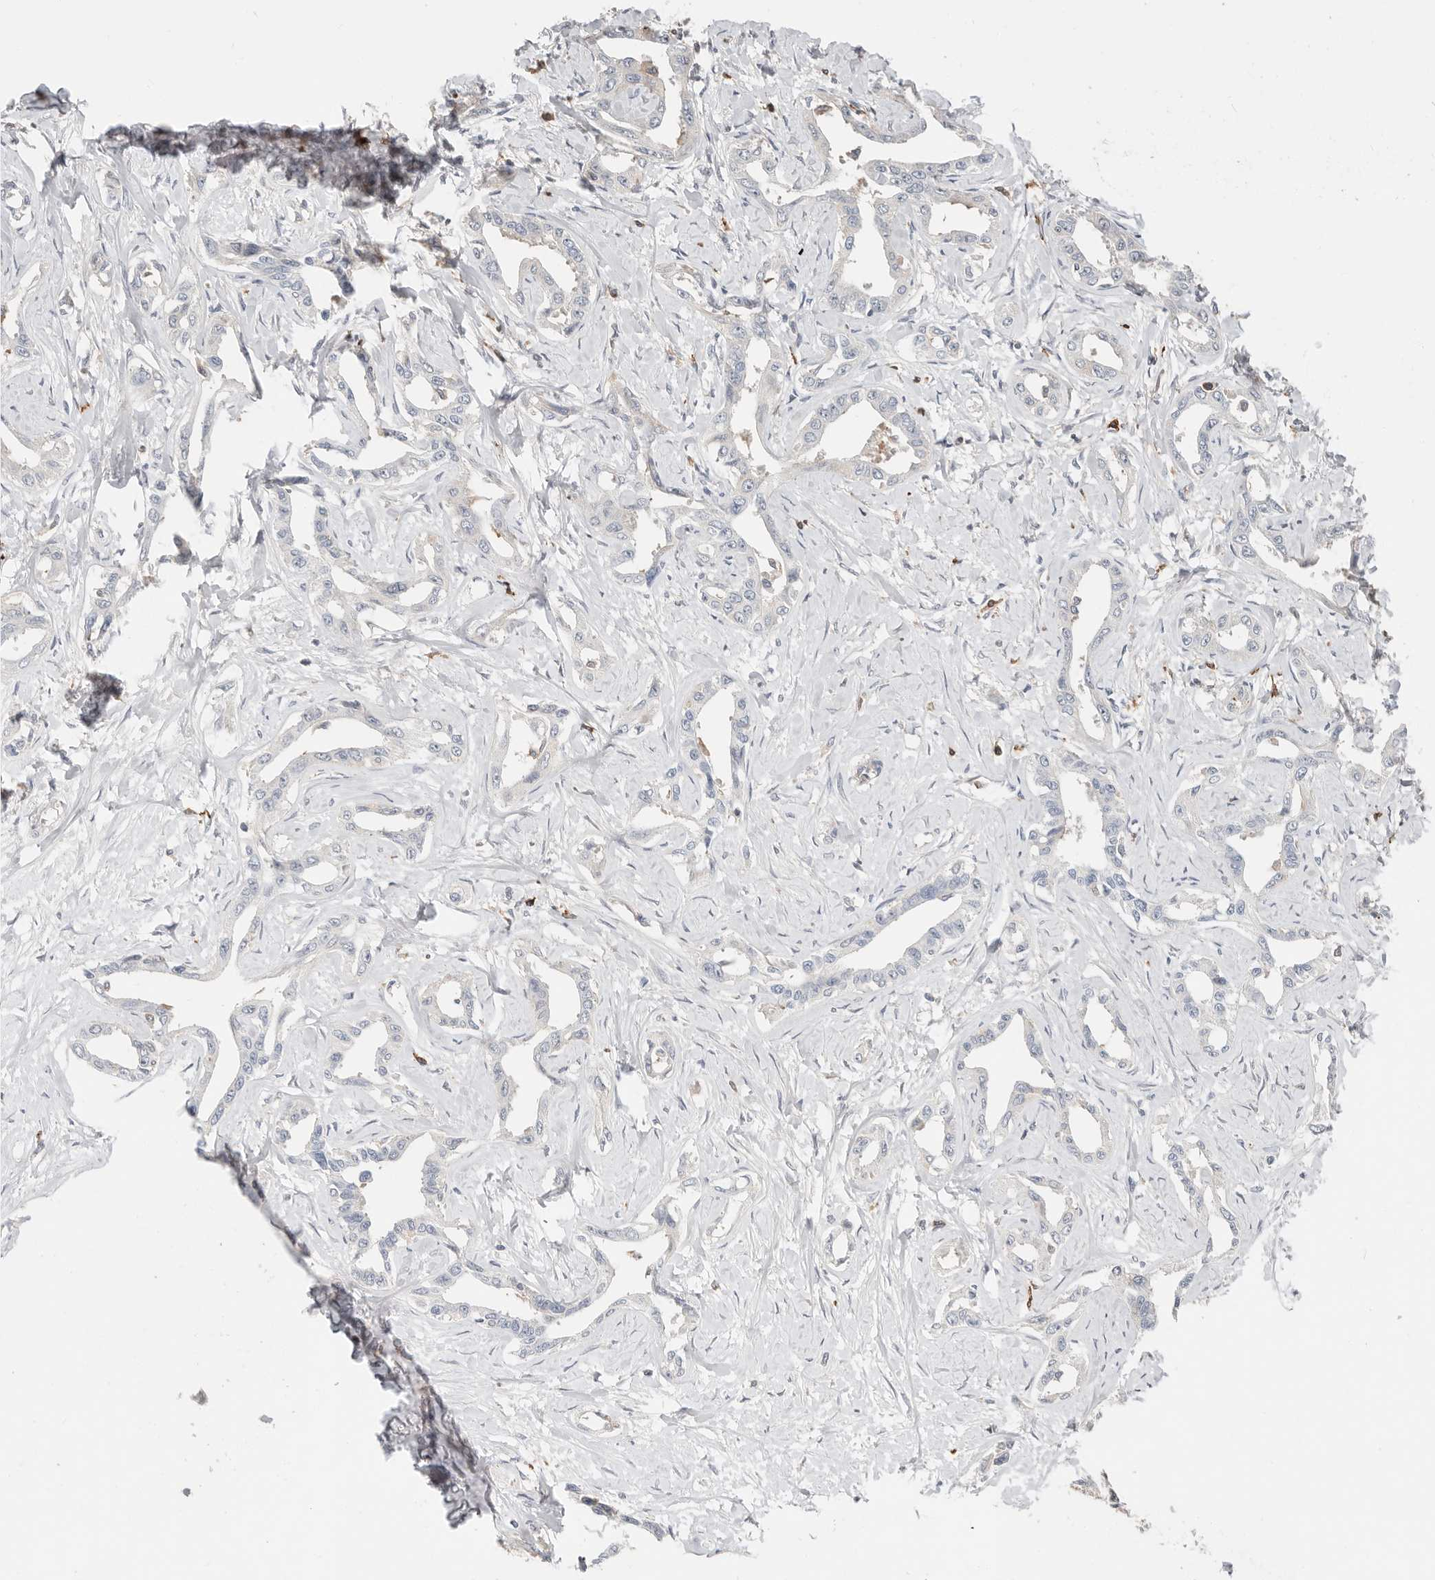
{"staining": {"intensity": "negative", "quantity": "none", "location": "none"}, "tissue": "liver cancer", "cell_type": "Tumor cells", "image_type": "cancer", "snomed": [{"axis": "morphology", "description": "Cholangiocarcinoma"}, {"axis": "topography", "description": "Liver"}], "caption": "This is a image of IHC staining of cholangiocarcinoma (liver), which shows no expression in tumor cells.", "gene": "TMEM63B", "patient": {"sex": "male", "age": 59}}